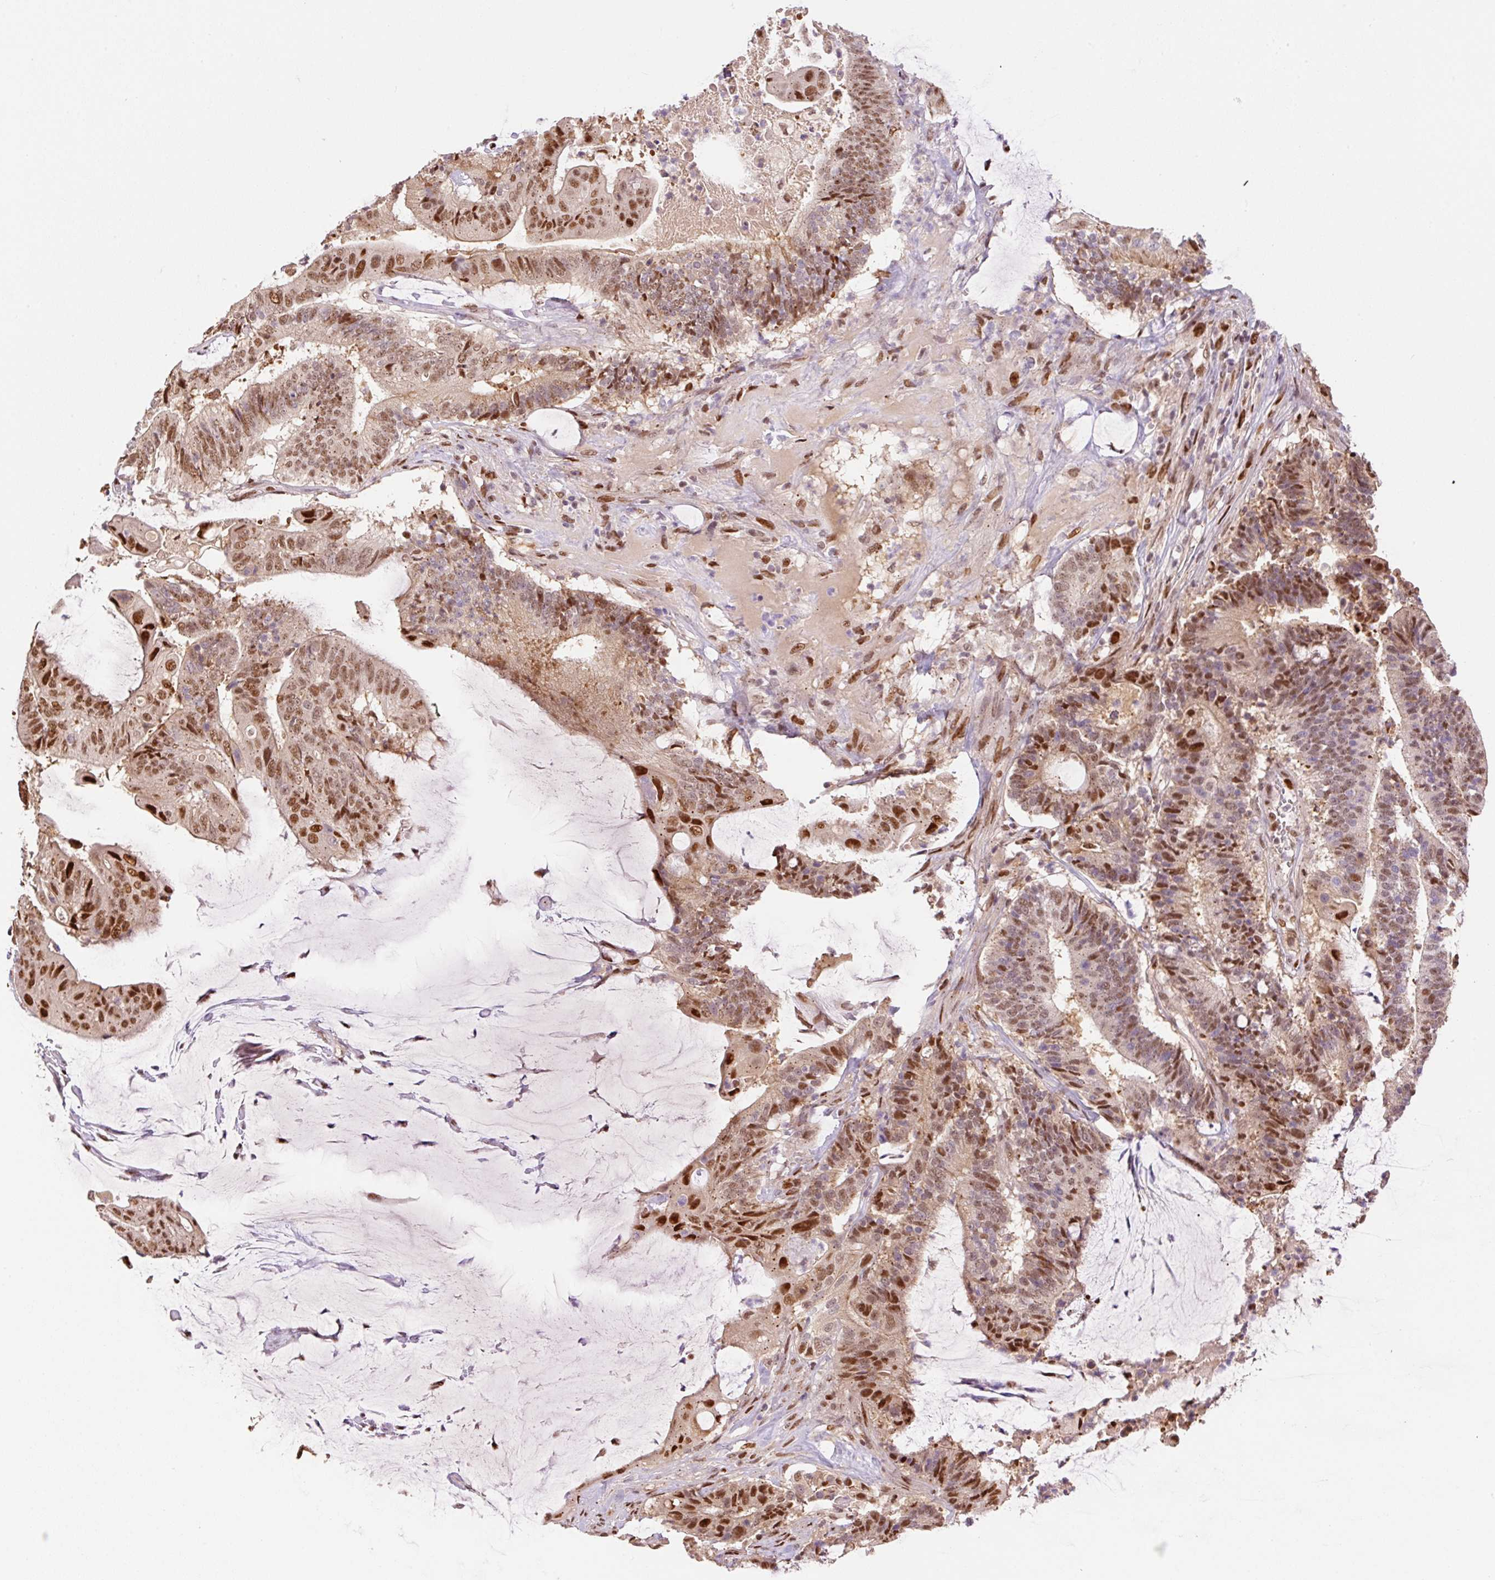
{"staining": {"intensity": "moderate", "quantity": ">75%", "location": "nuclear"}, "tissue": "colorectal cancer", "cell_type": "Tumor cells", "image_type": "cancer", "snomed": [{"axis": "morphology", "description": "Adenocarcinoma, NOS"}, {"axis": "topography", "description": "Colon"}], "caption": "A micrograph of colorectal cancer stained for a protein reveals moderate nuclear brown staining in tumor cells.", "gene": "GPR139", "patient": {"sex": "female", "age": 43}}